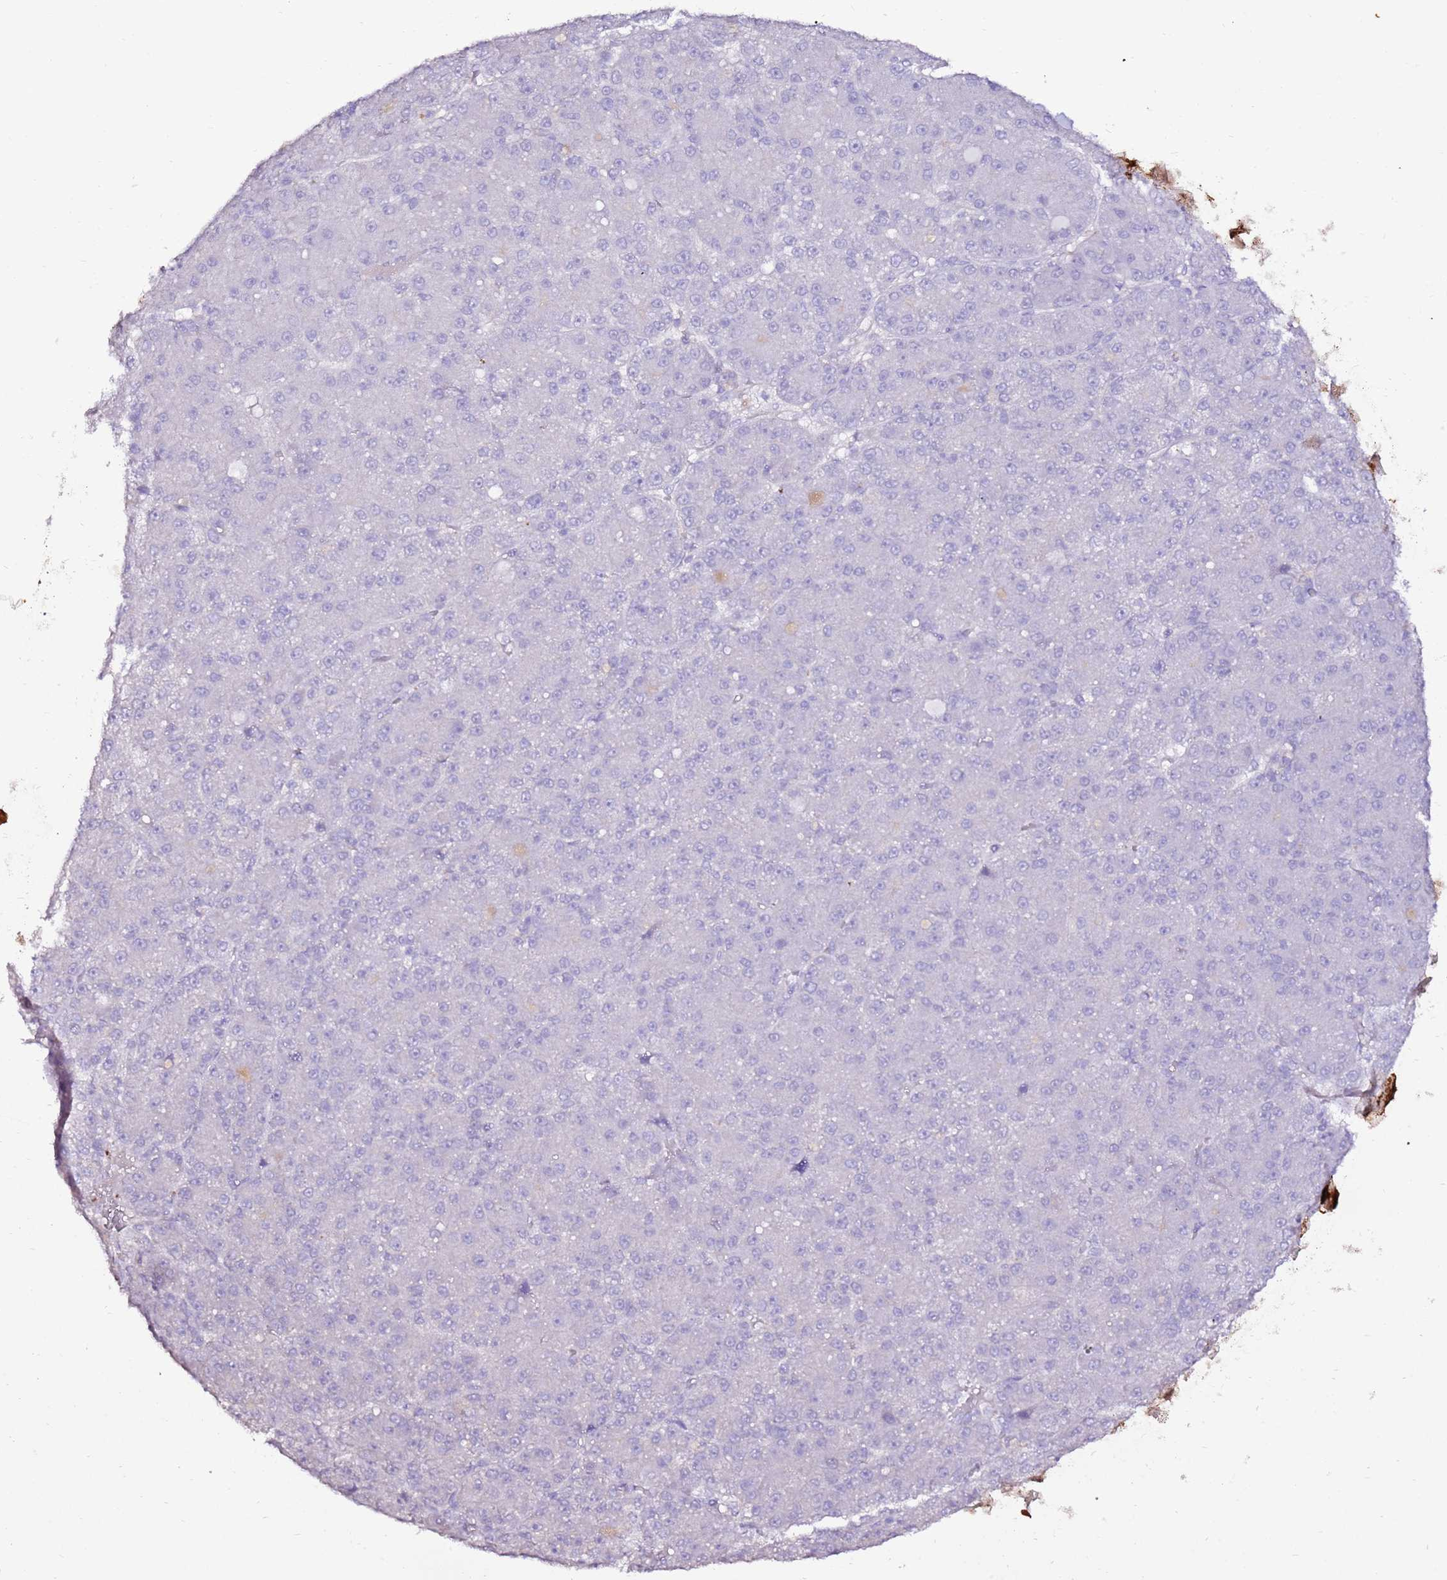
{"staining": {"intensity": "negative", "quantity": "none", "location": "none"}, "tissue": "liver cancer", "cell_type": "Tumor cells", "image_type": "cancer", "snomed": [{"axis": "morphology", "description": "Carcinoma, Hepatocellular, NOS"}, {"axis": "topography", "description": "Liver"}], "caption": "Hepatocellular carcinoma (liver) was stained to show a protein in brown. There is no significant staining in tumor cells. The staining was performed using DAB to visualize the protein expression in brown, while the nuclei were stained in blue with hematoxylin (Magnification: 20x).", "gene": "ART5", "patient": {"sex": "male", "age": 67}}